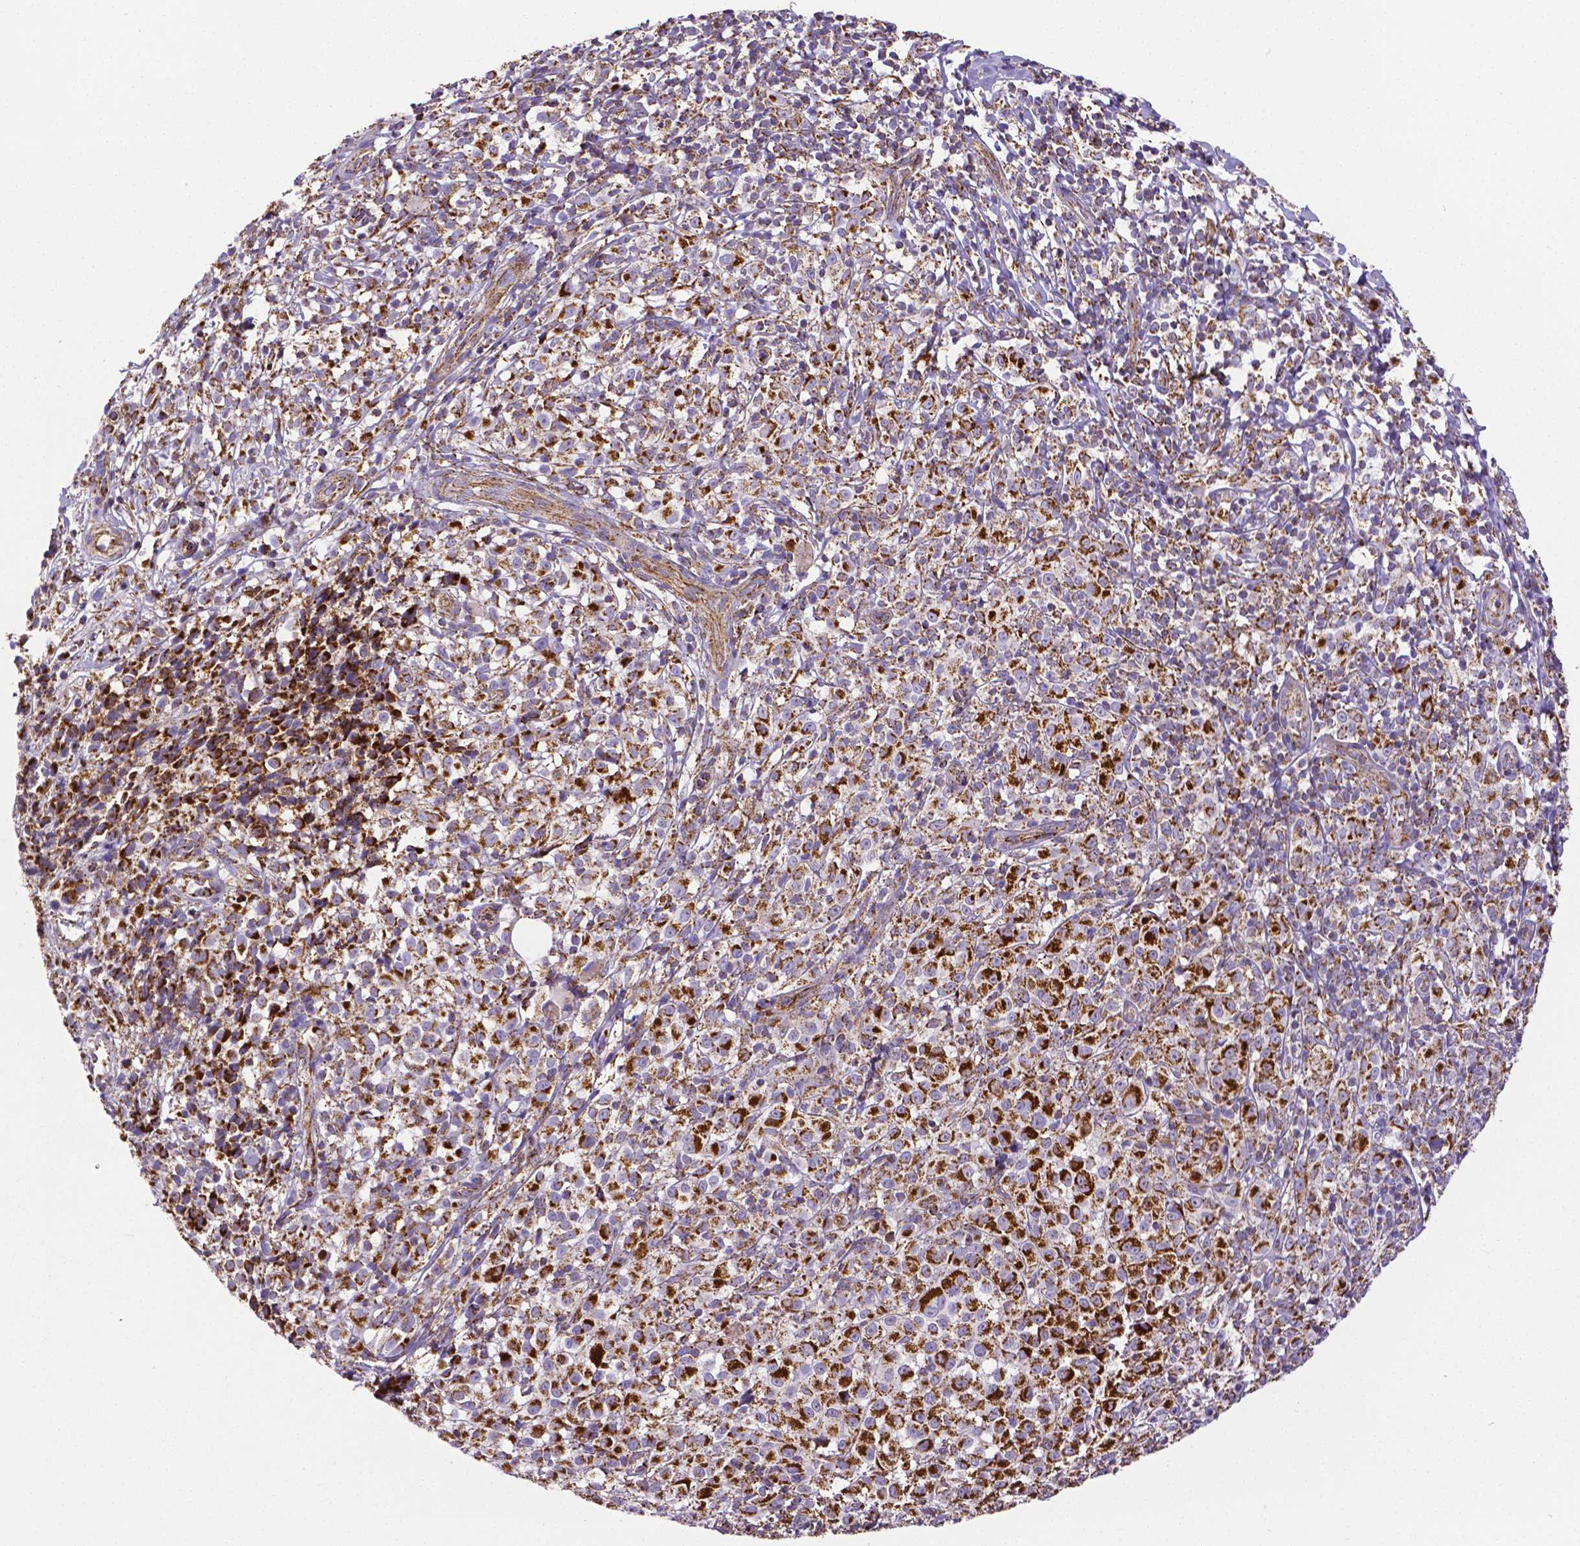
{"staining": {"intensity": "strong", "quantity": ">75%", "location": "cytoplasmic/membranous"}, "tissue": "melanoma", "cell_type": "Tumor cells", "image_type": "cancer", "snomed": [{"axis": "morphology", "description": "Malignant melanoma, NOS"}, {"axis": "topography", "description": "Skin"}], "caption": "An image of melanoma stained for a protein shows strong cytoplasmic/membranous brown staining in tumor cells.", "gene": "MACC1", "patient": {"sex": "male", "age": 85}}